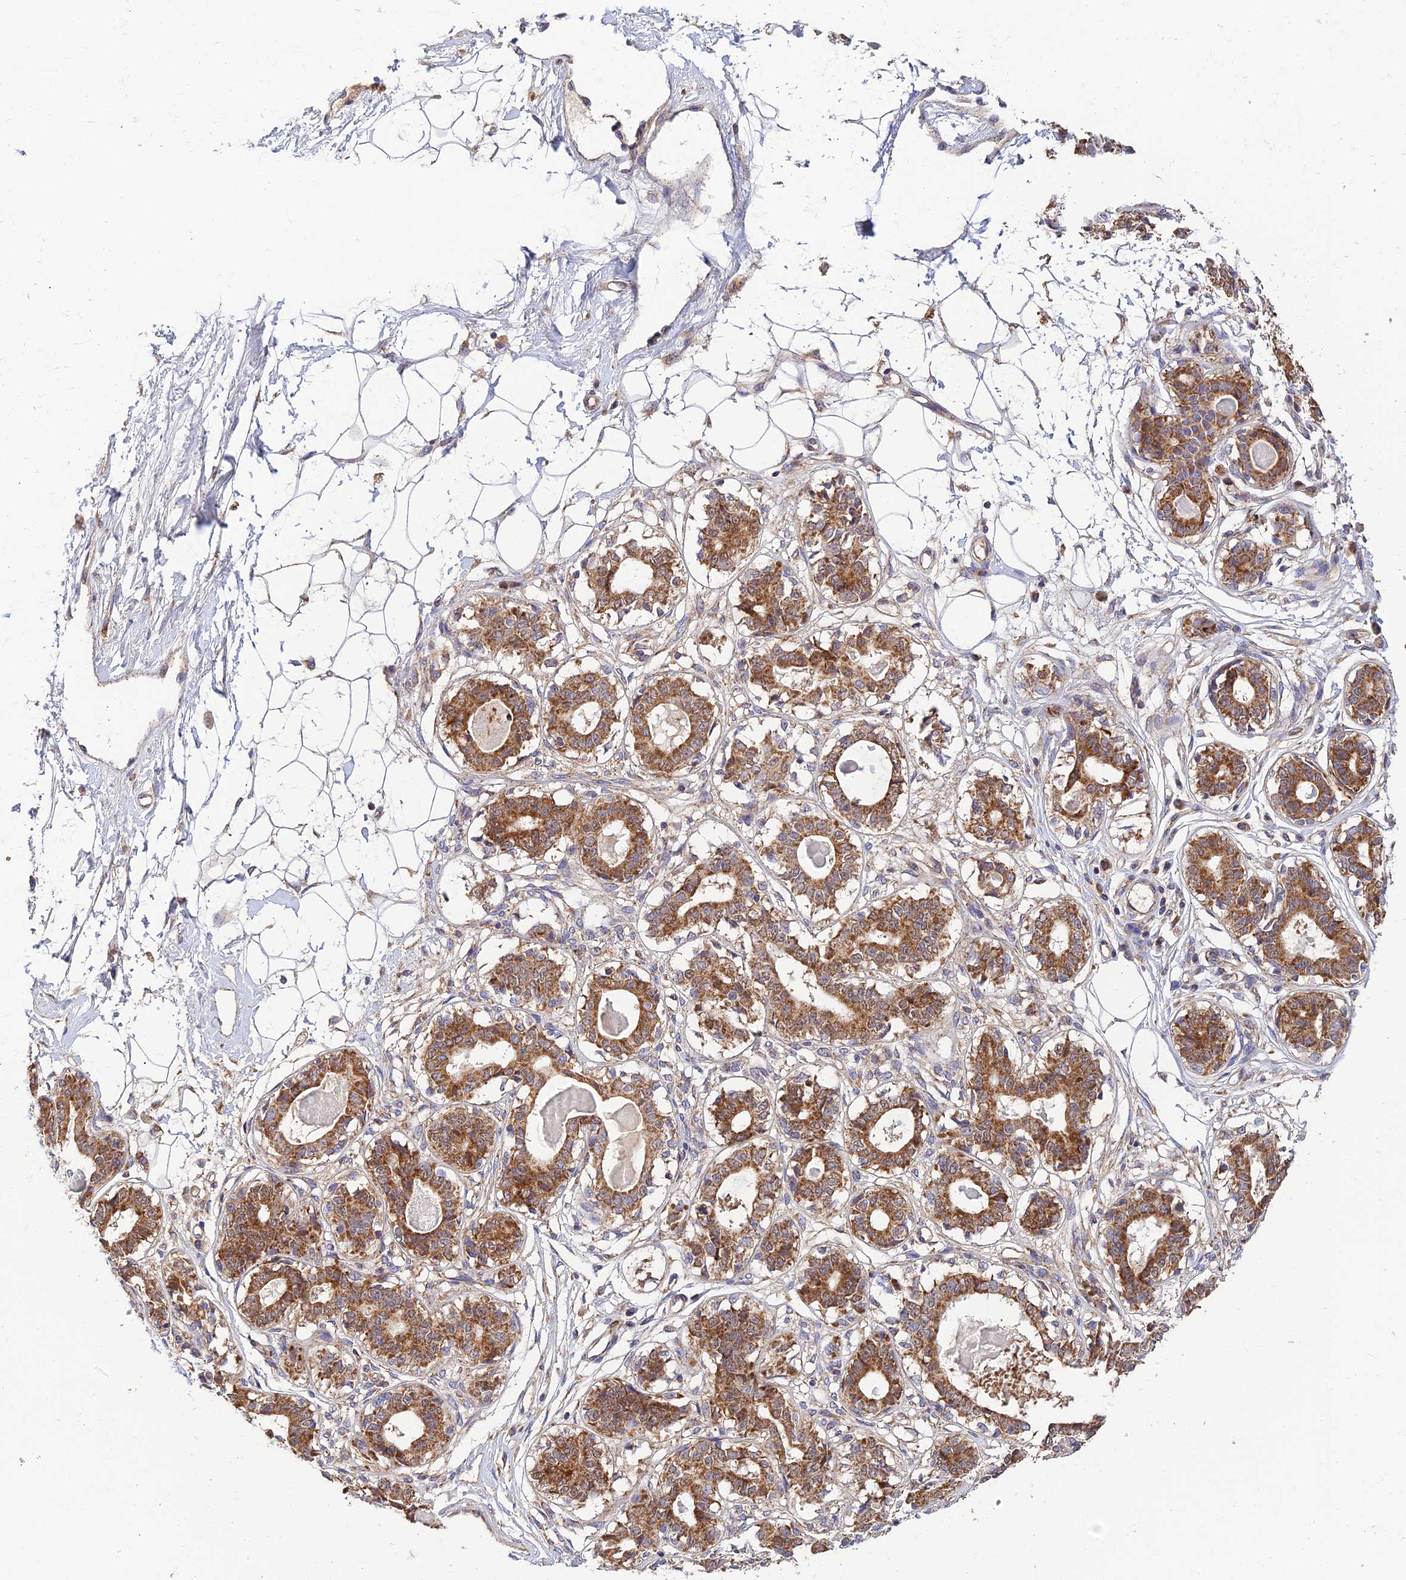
{"staining": {"intensity": "negative", "quantity": "none", "location": "none"}, "tissue": "breast", "cell_type": "Adipocytes", "image_type": "normal", "snomed": [{"axis": "morphology", "description": "Normal tissue, NOS"}, {"axis": "topography", "description": "Breast"}], "caption": "IHC photomicrograph of benign breast stained for a protein (brown), which exhibits no positivity in adipocytes. The staining is performed using DAB (3,3'-diaminobenzidine) brown chromogen with nuclei counter-stained in using hematoxylin.", "gene": "PODNL1", "patient": {"sex": "female", "age": 45}}